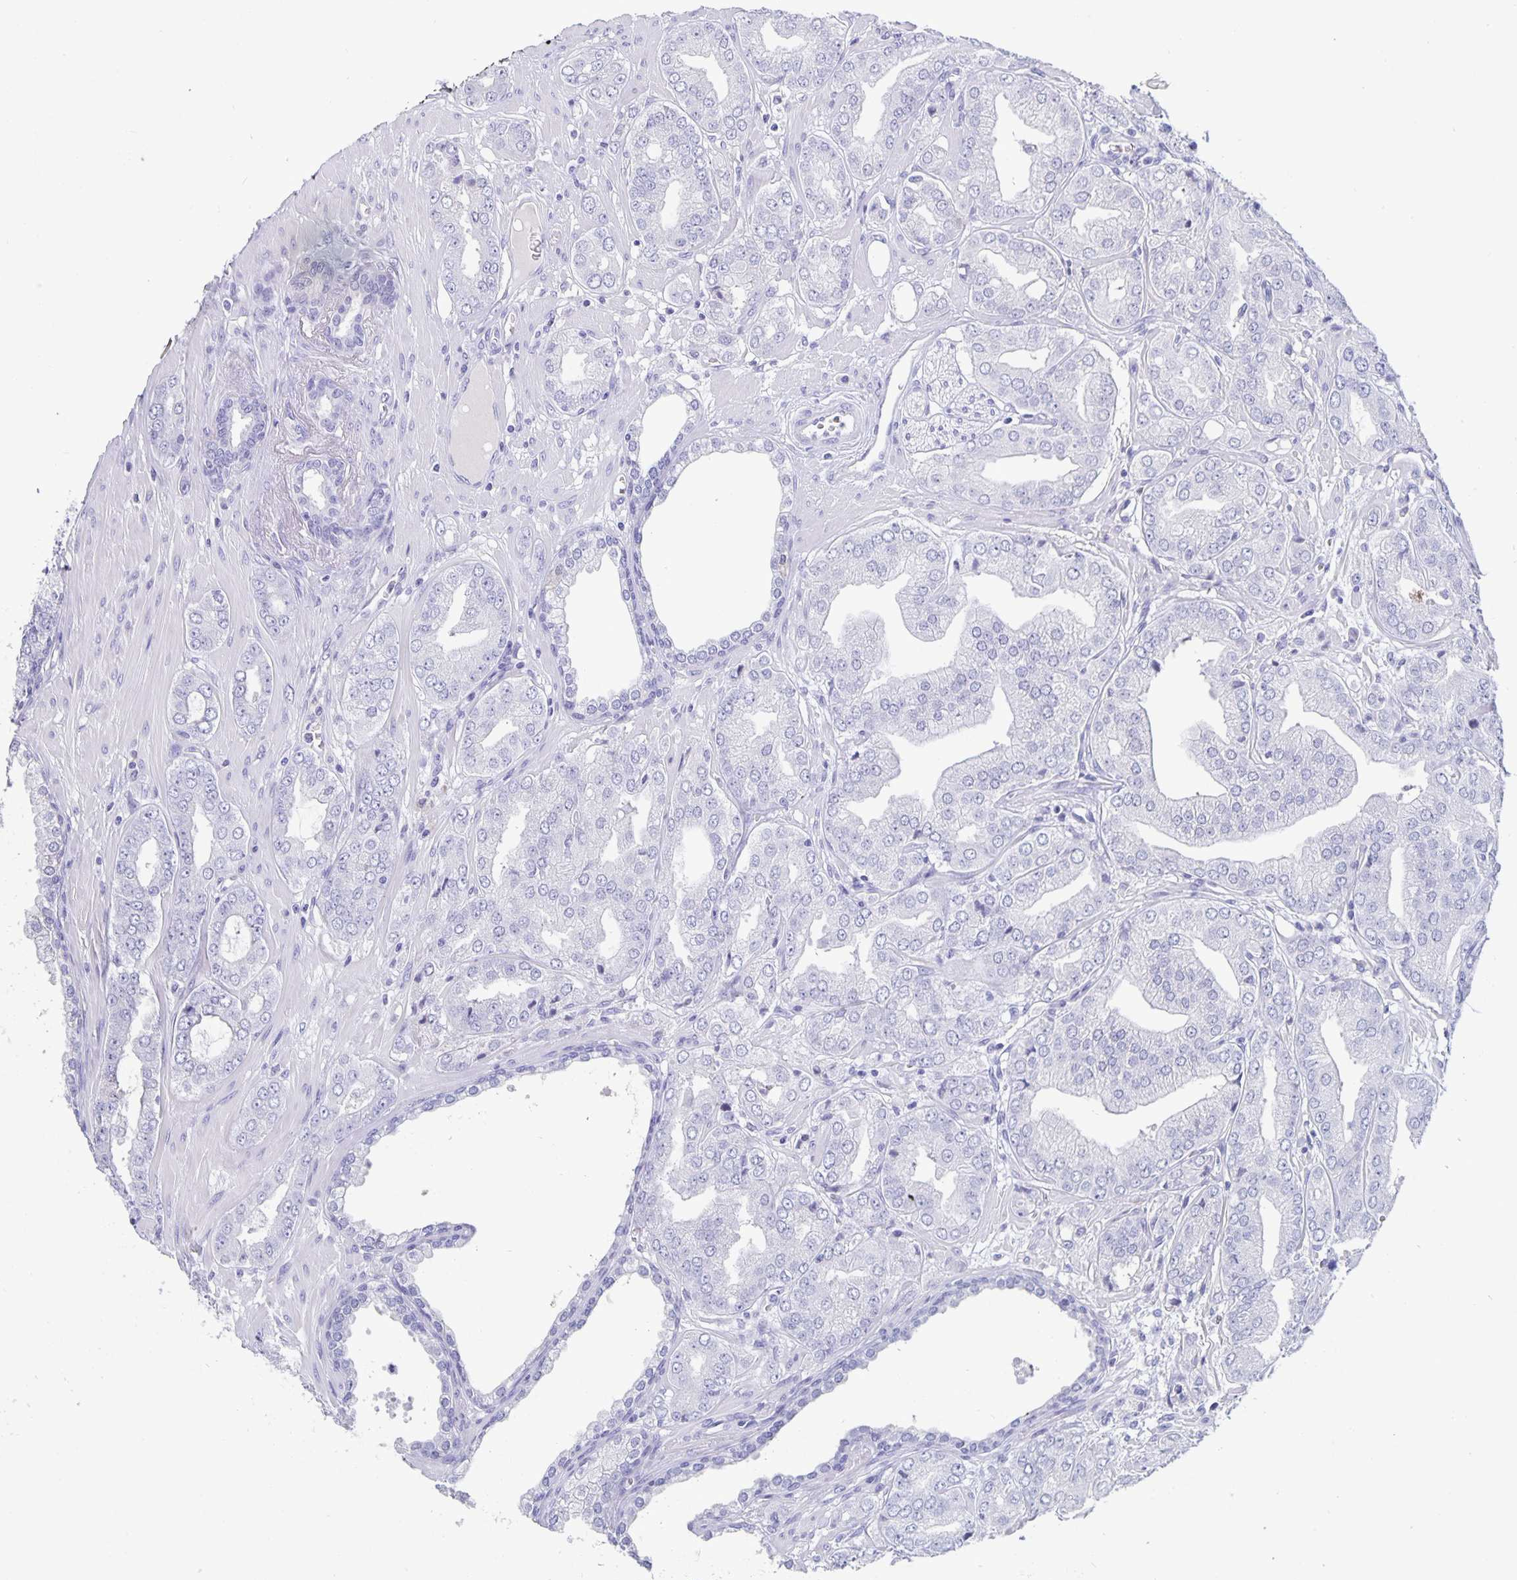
{"staining": {"intensity": "negative", "quantity": "none", "location": "none"}, "tissue": "prostate cancer", "cell_type": "Tumor cells", "image_type": "cancer", "snomed": [{"axis": "morphology", "description": "Adenocarcinoma, Low grade"}, {"axis": "topography", "description": "Prostate"}], "caption": "High power microscopy micrograph of an IHC photomicrograph of low-grade adenocarcinoma (prostate), revealing no significant positivity in tumor cells. Nuclei are stained in blue.", "gene": "BPIFA3", "patient": {"sex": "male", "age": 60}}